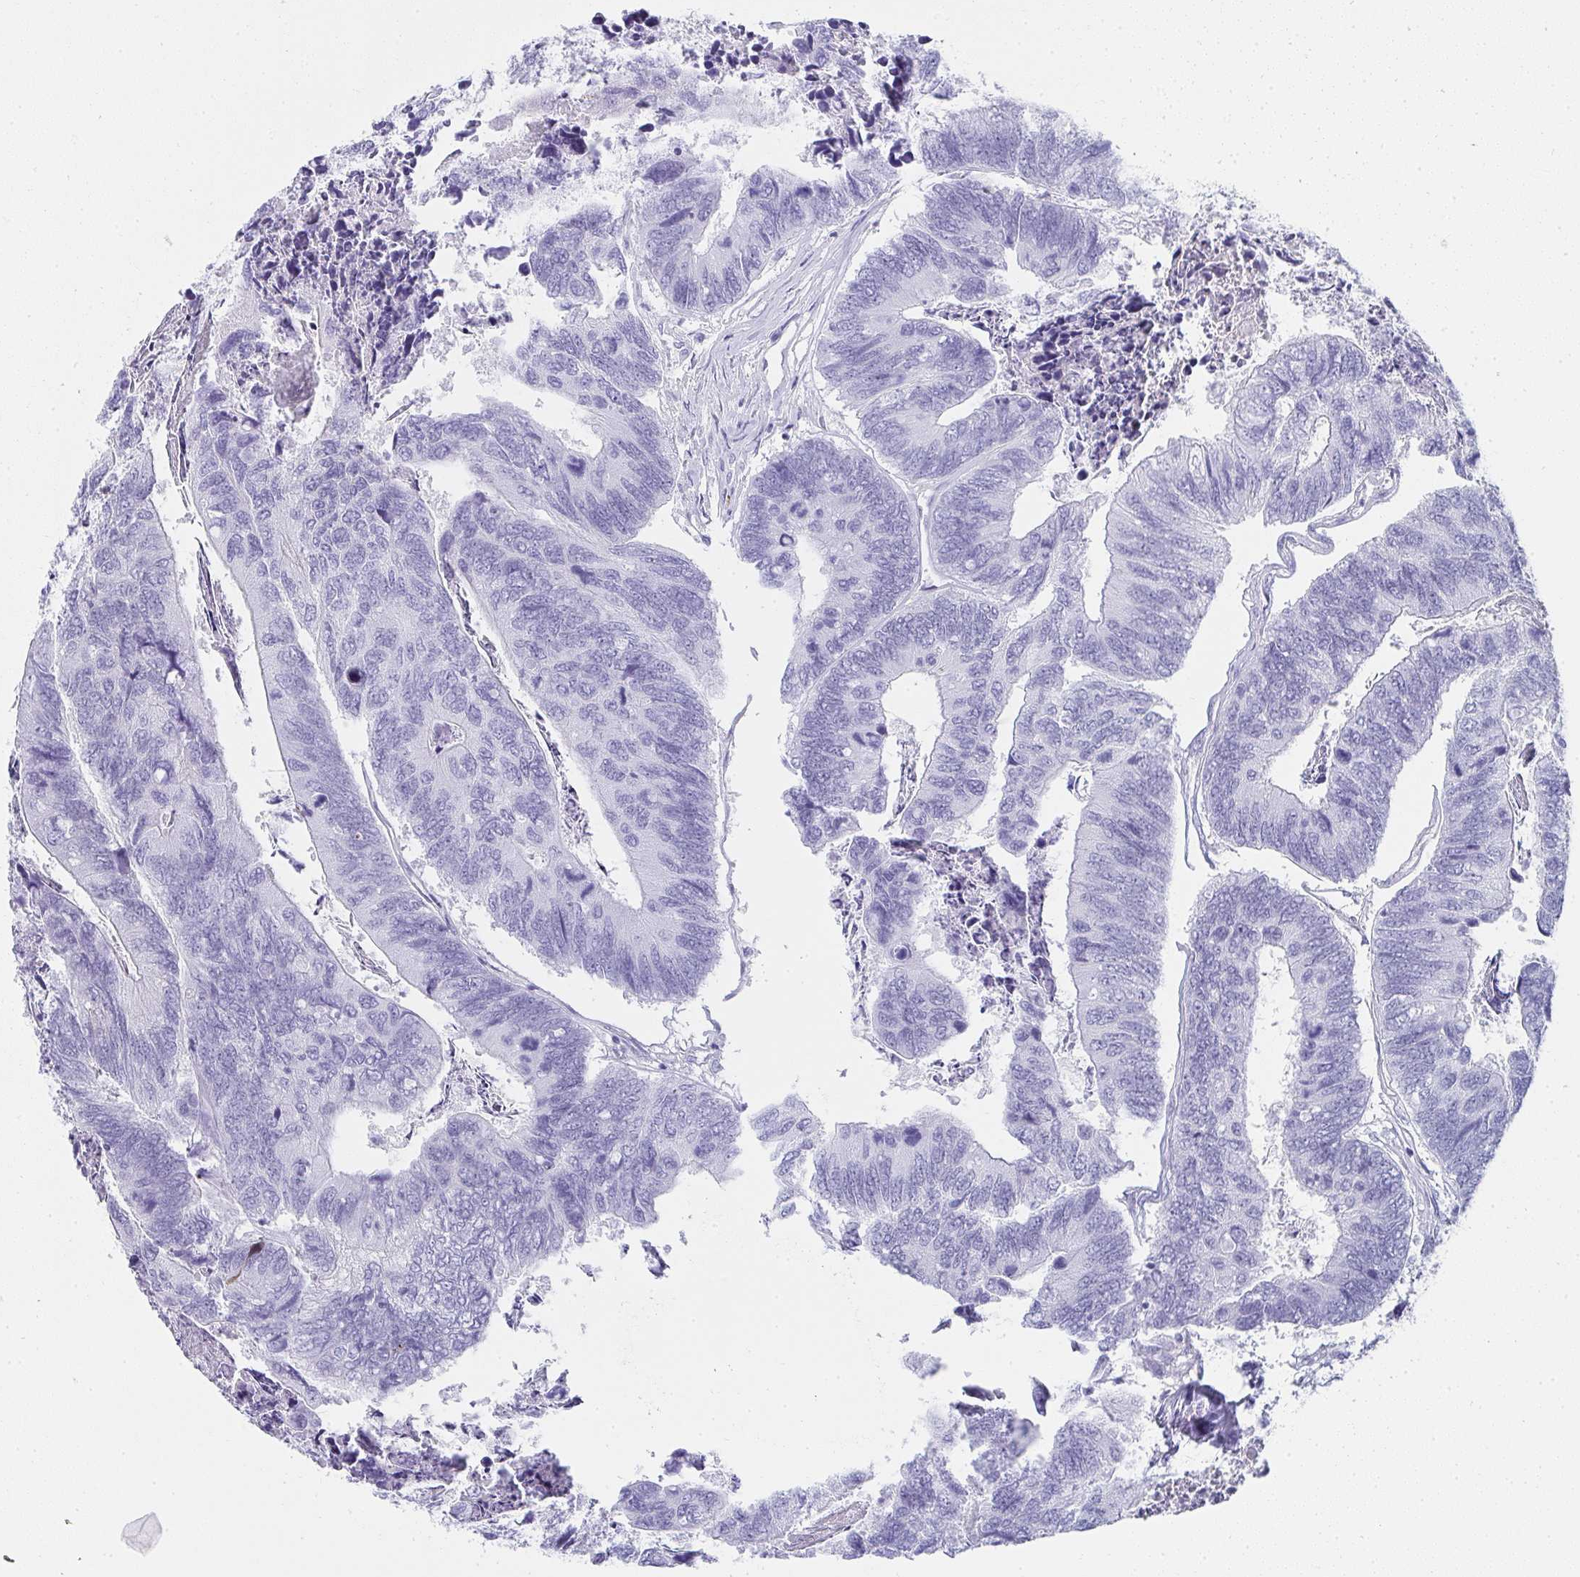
{"staining": {"intensity": "negative", "quantity": "none", "location": "none"}, "tissue": "colorectal cancer", "cell_type": "Tumor cells", "image_type": "cancer", "snomed": [{"axis": "morphology", "description": "Adenocarcinoma, NOS"}, {"axis": "topography", "description": "Colon"}], "caption": "A photomicrograph of colorectal adenocarcinoma stained for a protein displays no brown staining in tumor cells. (IHC, brightfield microscopy, high magnification).", "gene": "PRND", "patient": {"sex": "female", "age": 67}}